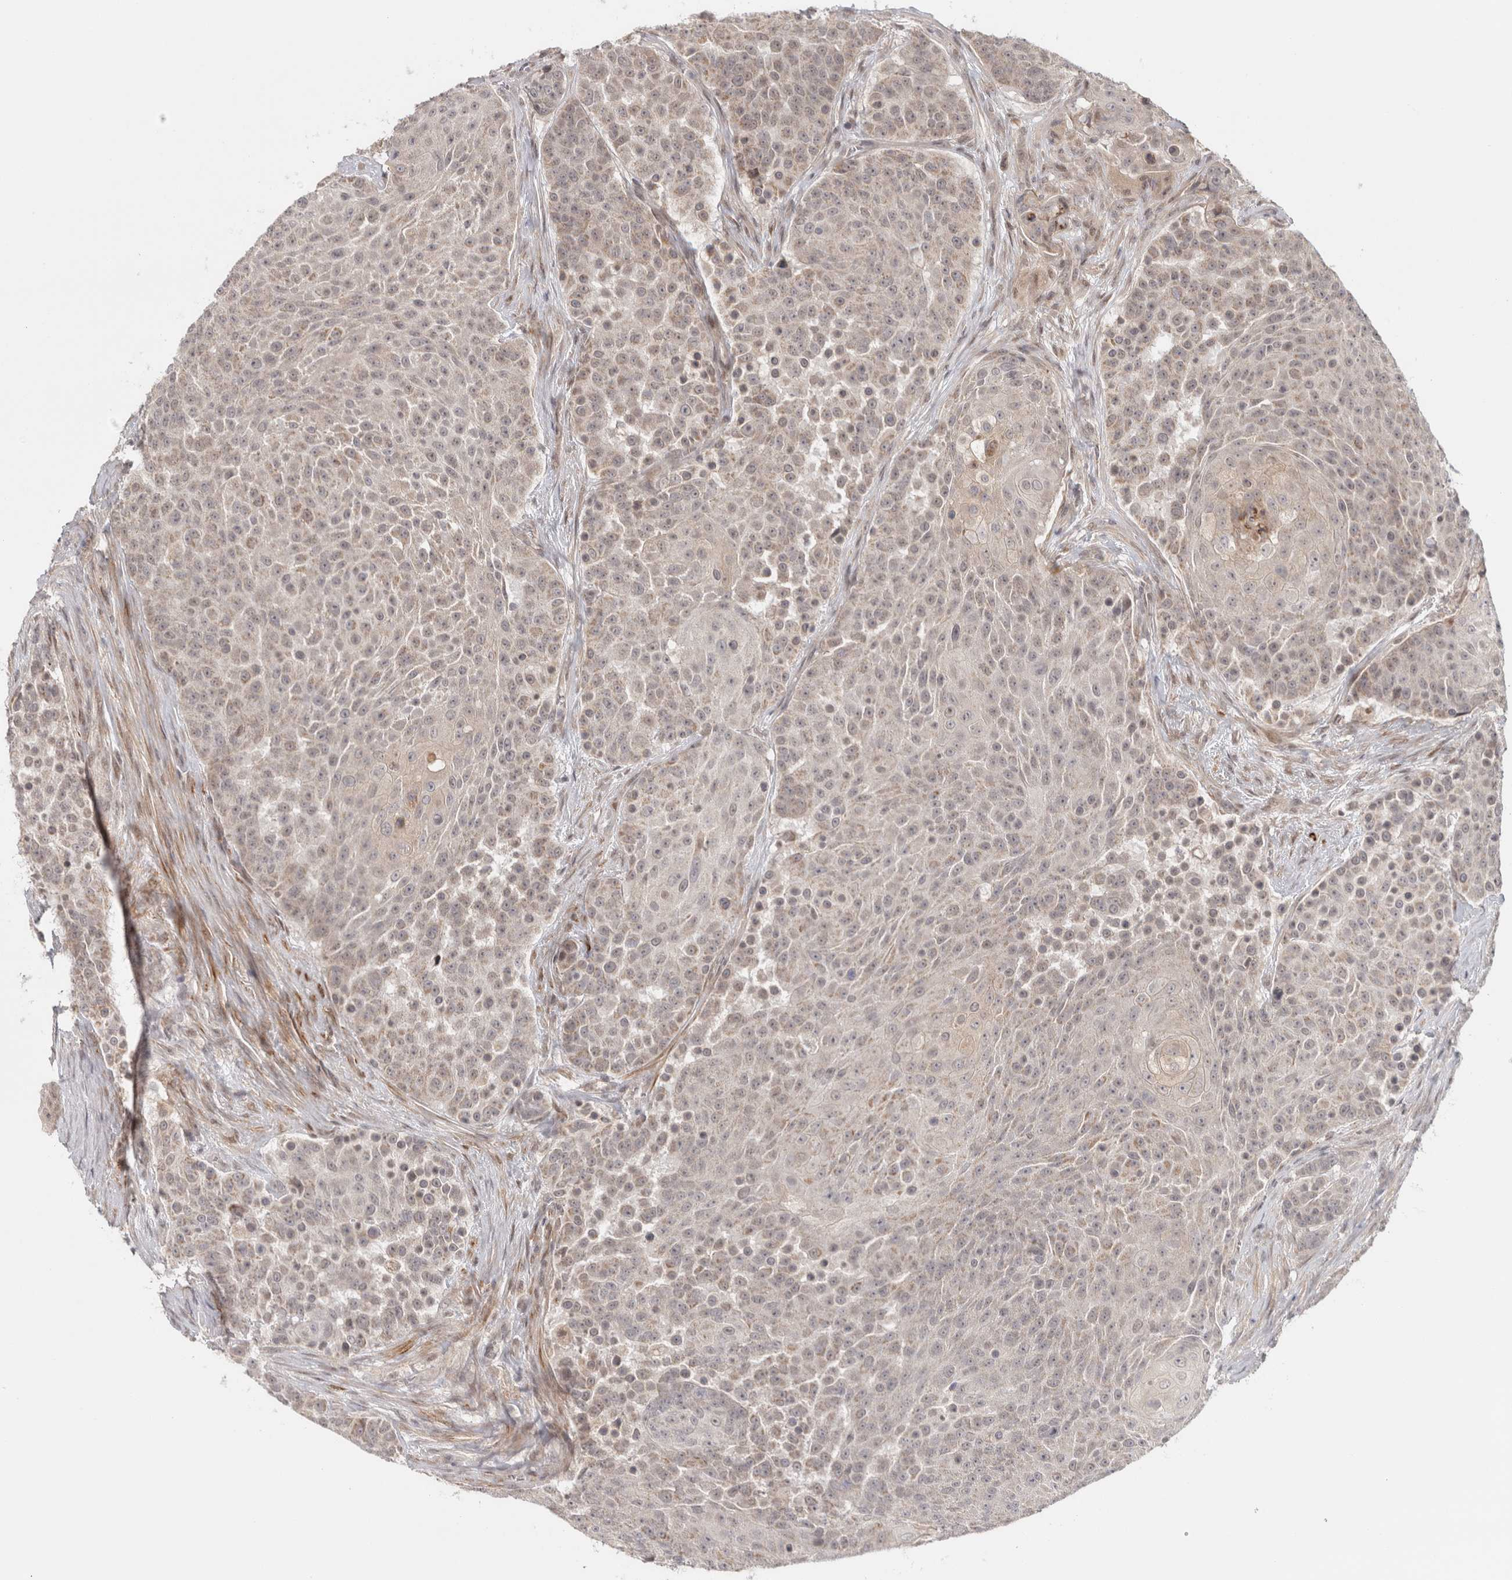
{"staining": {"intensity": "weak", "quantity": "25%-75%", "location": "cytoplasmic/membranous,nuclear"}, "tissue": "urothelial cancer", "cell_type": "Tumor cells", "image_type": "cancer", "snomed": [{"axis": "morphology", "description": "Urothelial carcinoma, High grade"}, {"axis": "topography", "description": "Urinary bladder"}], "caption": "Urothelial carcinoma (high-grade) was stained to show a protein in brown. There is low levels of weak cytoplasmic/membranous and nuclear positivity in approximately 25%-75% of tumor cells.", "gene": "ZNF318", "patient": {"sex": "female", "age": 63}}